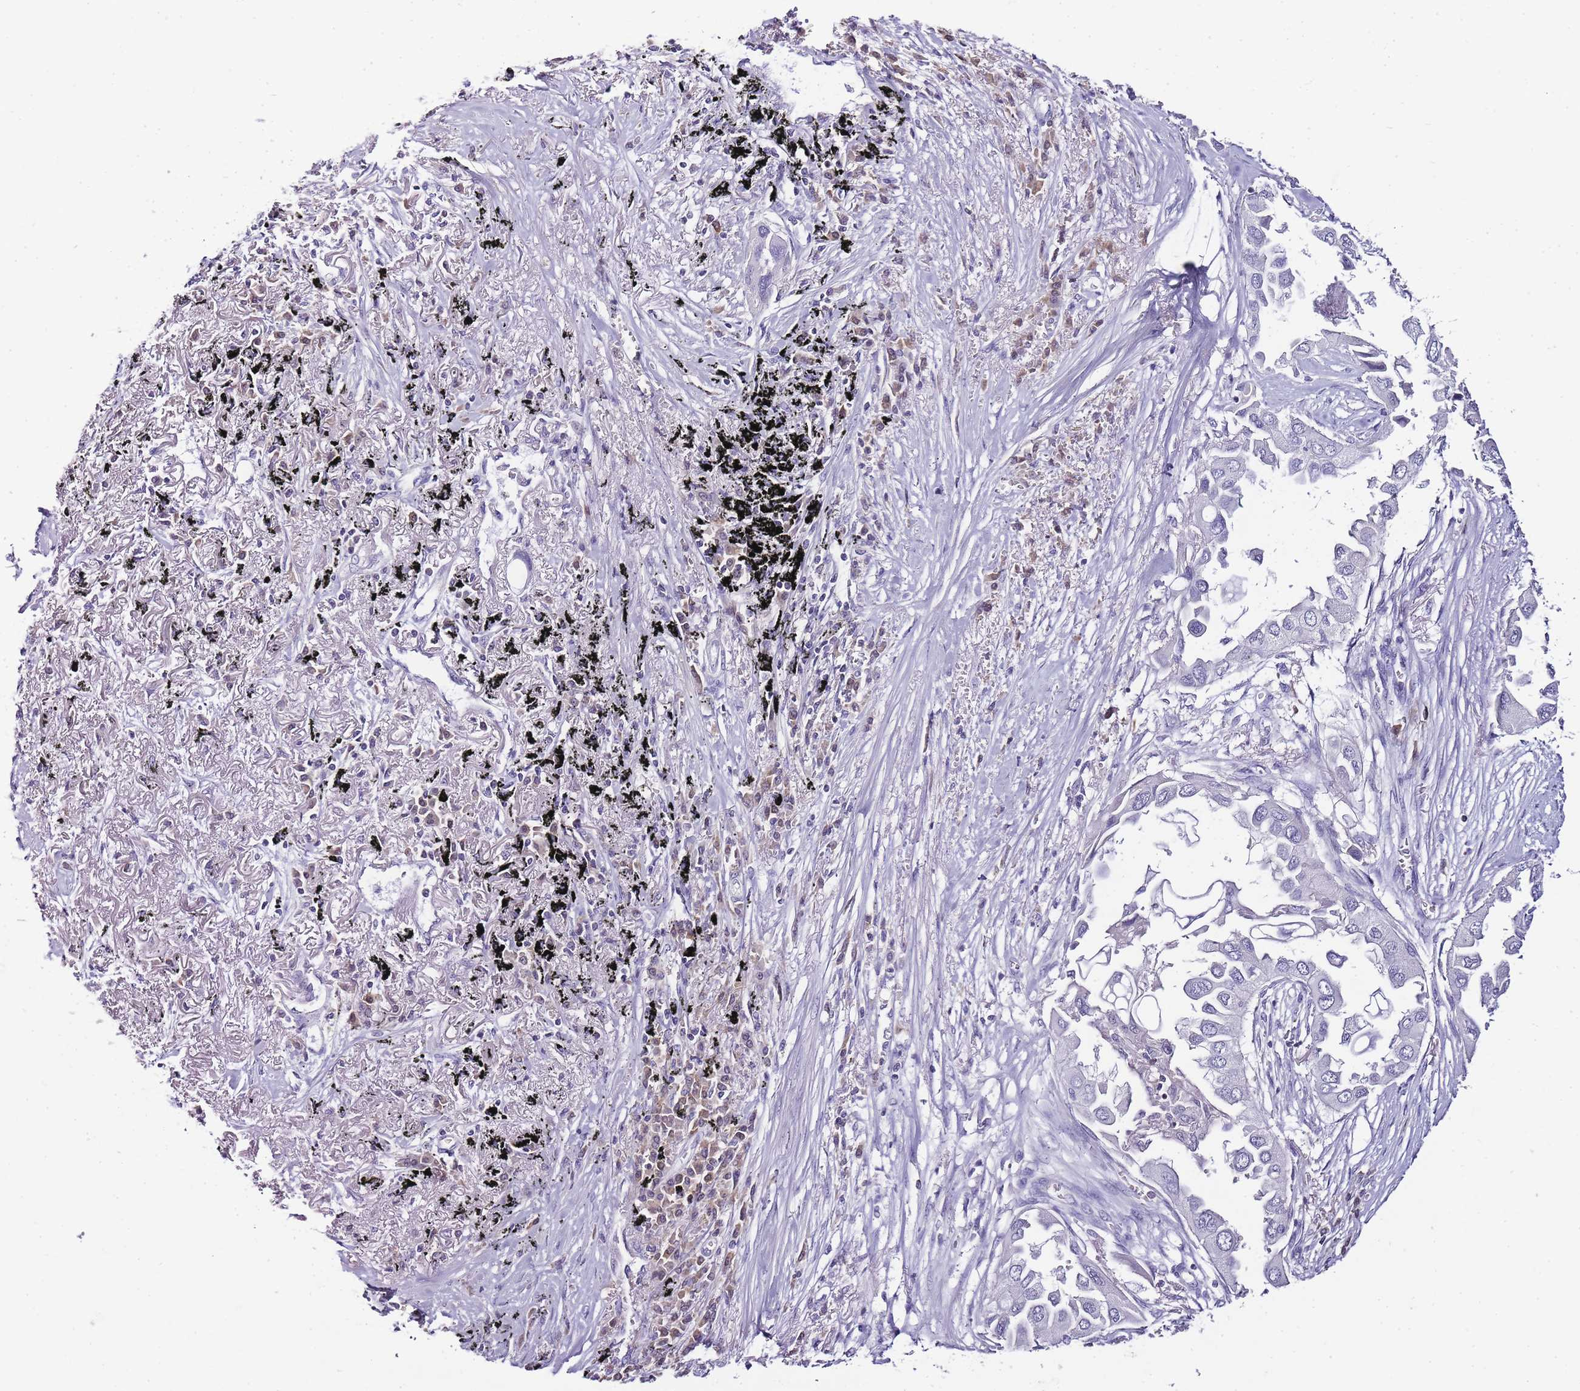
{"staining": {"intensity": "negative", "quantity": "none", "location": "none"}, "tissue": "lung cancer", "cell_type": "Tumor cells", "image_type": "cancer", "snomed": [{"axis": "morphology", "description": "Adenocarcinoma, NOS"}, {"axis": "topography", "description": "Lung"}], "caption": "Tumor cells are negative for brown protein staining in adenocarcinoma (lung).", "gene": "ZBP1", "patient": {"sex": "female", "age": 76}}